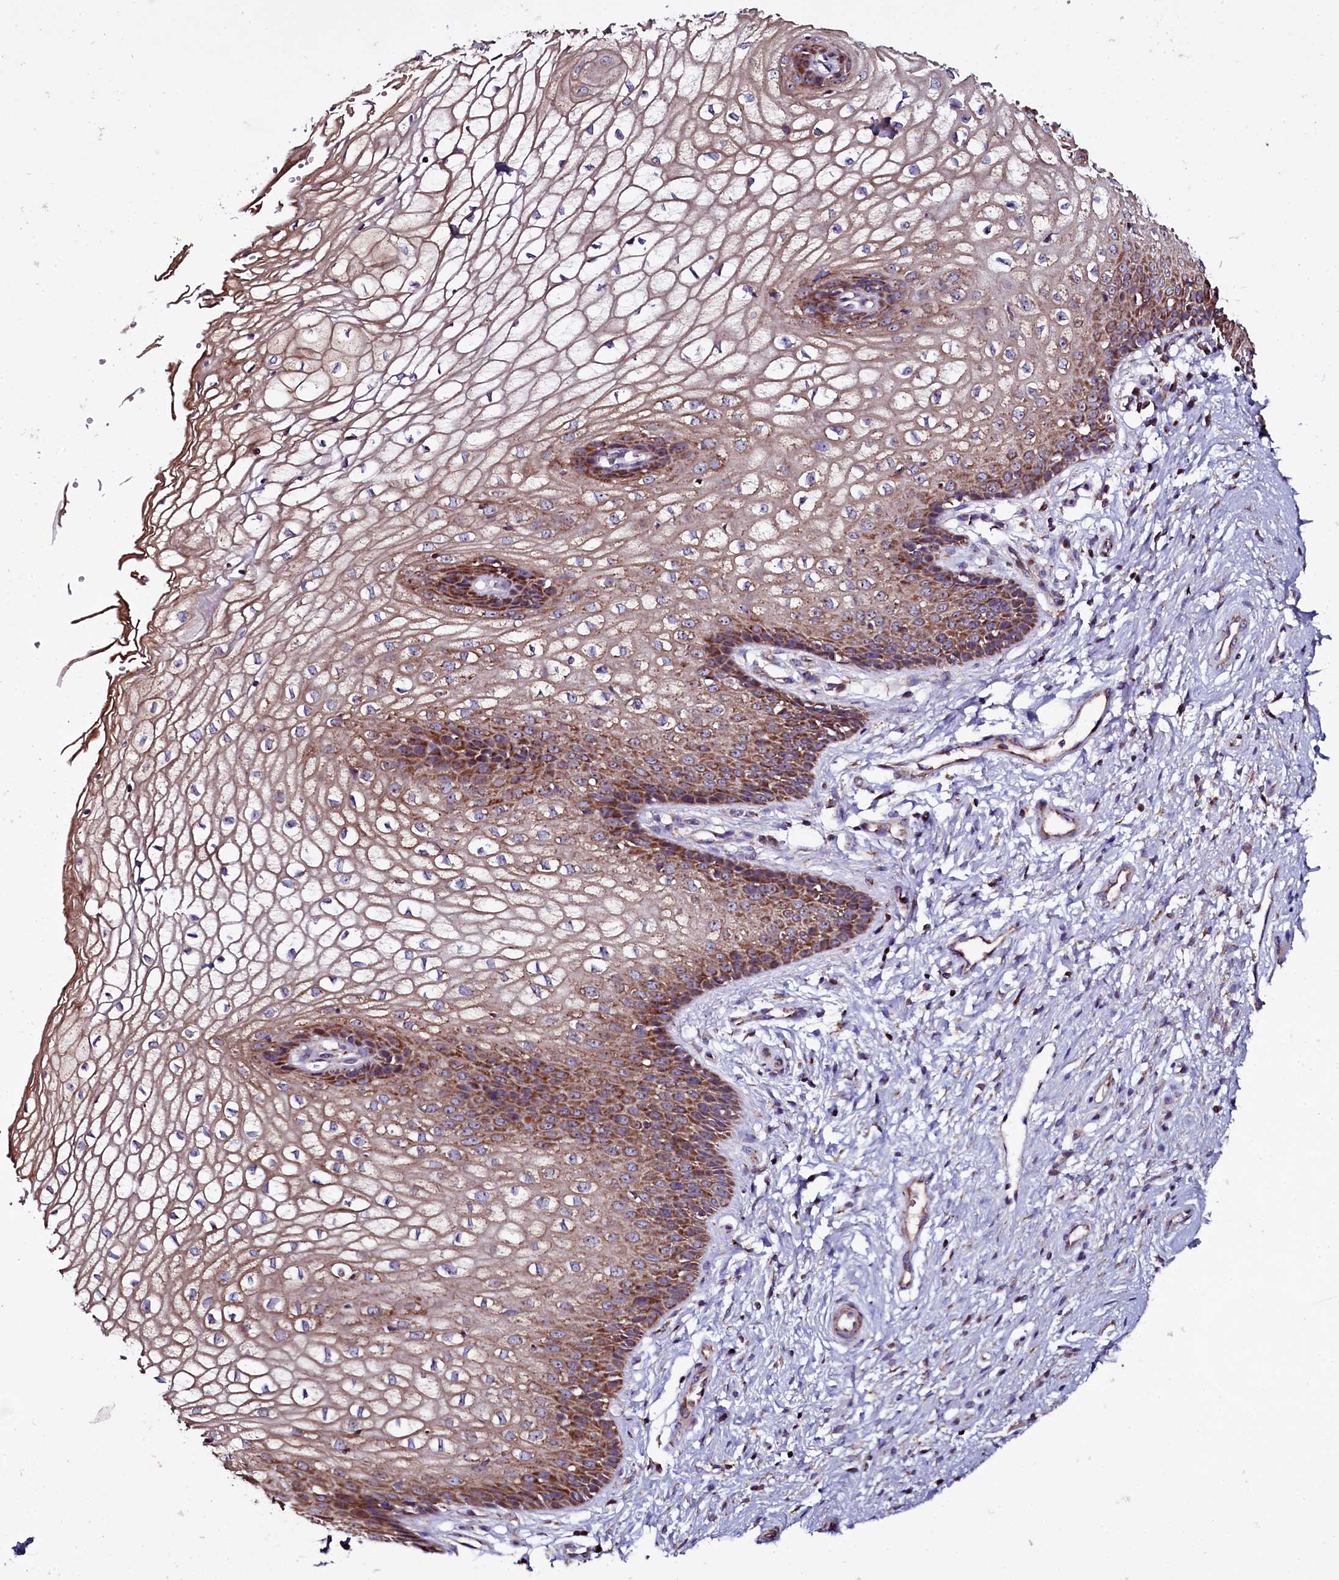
{"staining": {"intensity": "moderate", "quantity": ">75%", "location": "cytoplasmic/membranous"}, "tissue": "vagina", "cell_type": "Squamous epithelial cells", "image_type": "normal", "snomed": [{"axis": "morphology", "description": "Normal tissue, NOS"}, {"axis": "topography", "description": "Vagina"}], "caption": "Squamous epithelial cells exhibit medium levels of moderate cytoplasmic/membranous staining in approximately >75% of cells in normal human vagina.", "gene": "NAA80", "patient": {"sex": "female", "age": 34}}